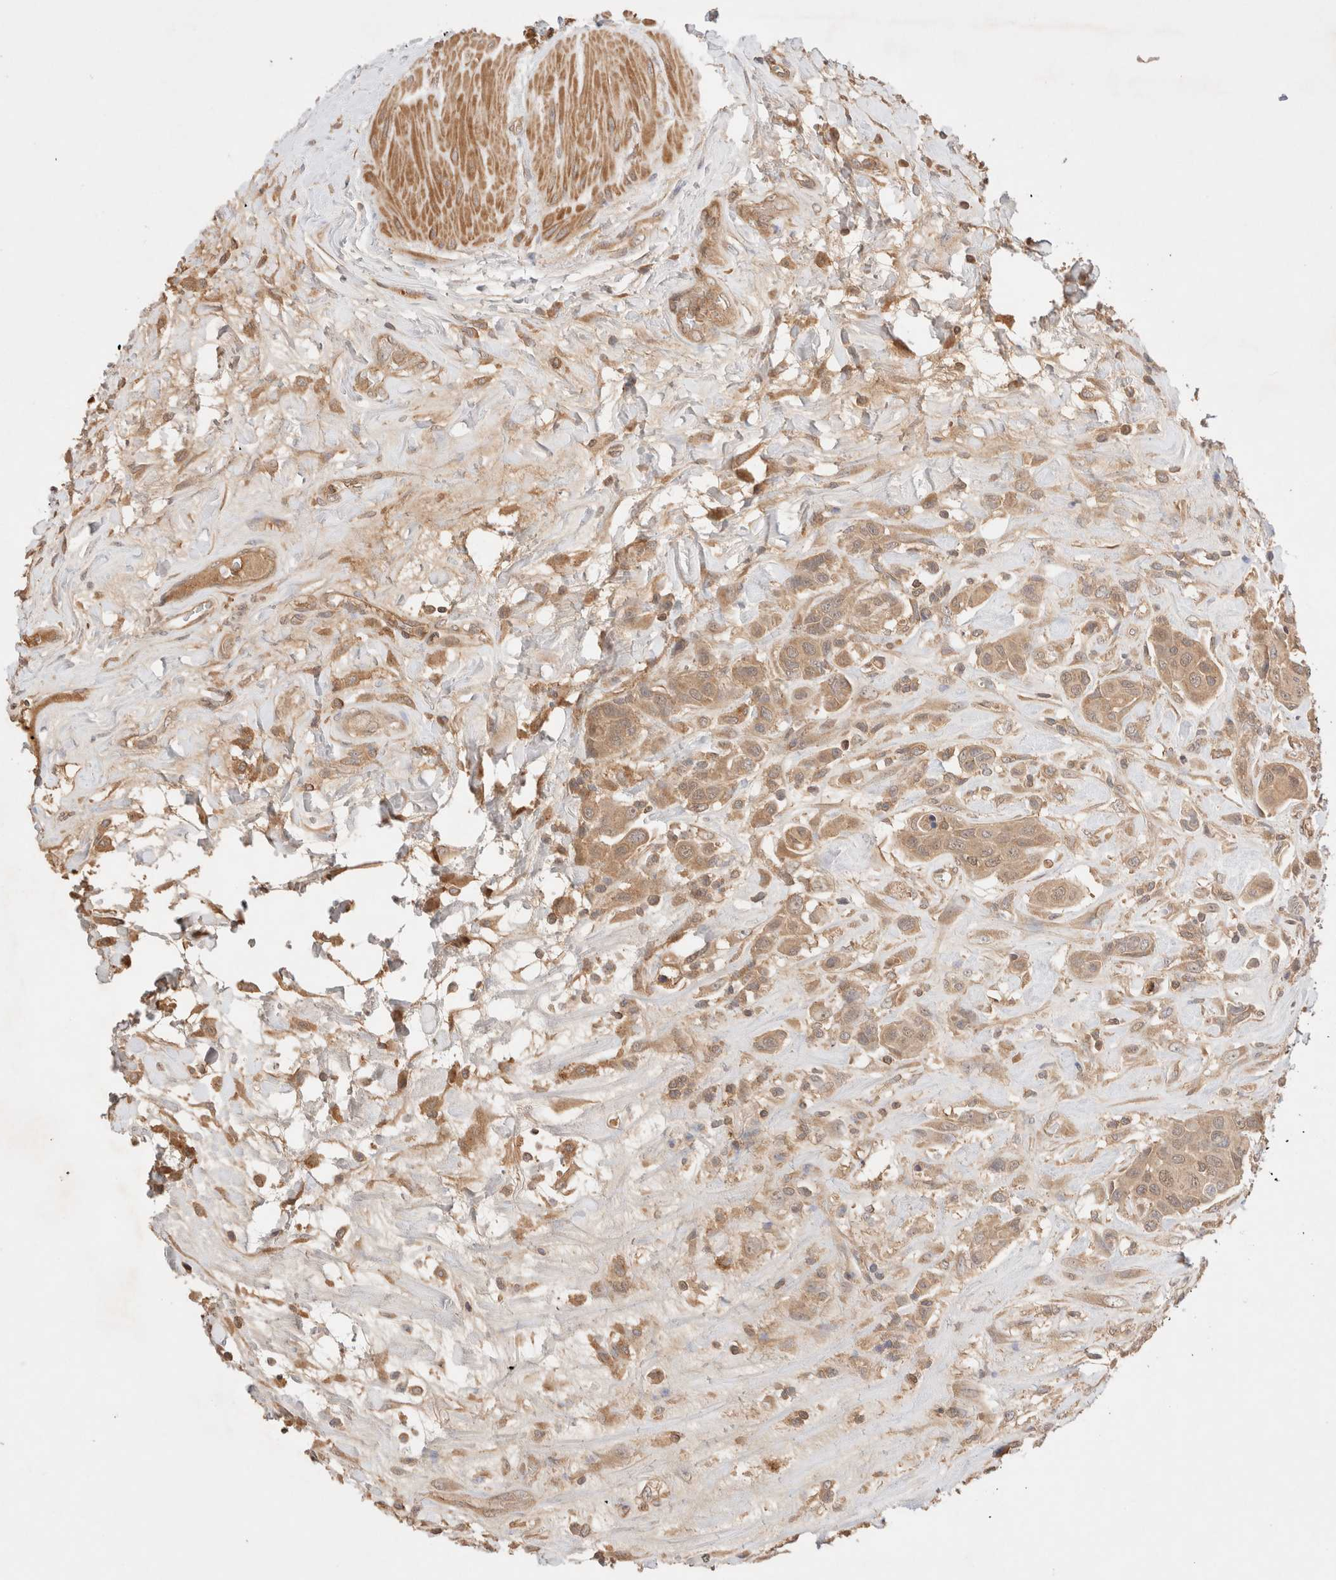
{"staining": {"intensity": "weak", "quantity": ">75%", "location": "cytoplasmic/membranous"}, "tissue": "urothelial cancer", "cell_type": "Tumor cells", "image_type": "cancer", "snomed": [{"axis": "morphology", "description": "Urothelial carcinoma, High grade"}, {"axis": "topography", "description": "Urinary bladder"}], "caption": "Urothelial carcinoma (high-grade) was stained to show a protein in brown. There is low levels of weak cytoplasmic/membranous expression in about >75% of tumor cells.", "gene": "CARNMT1", "patient": {"sex": "male", "age": 50}}